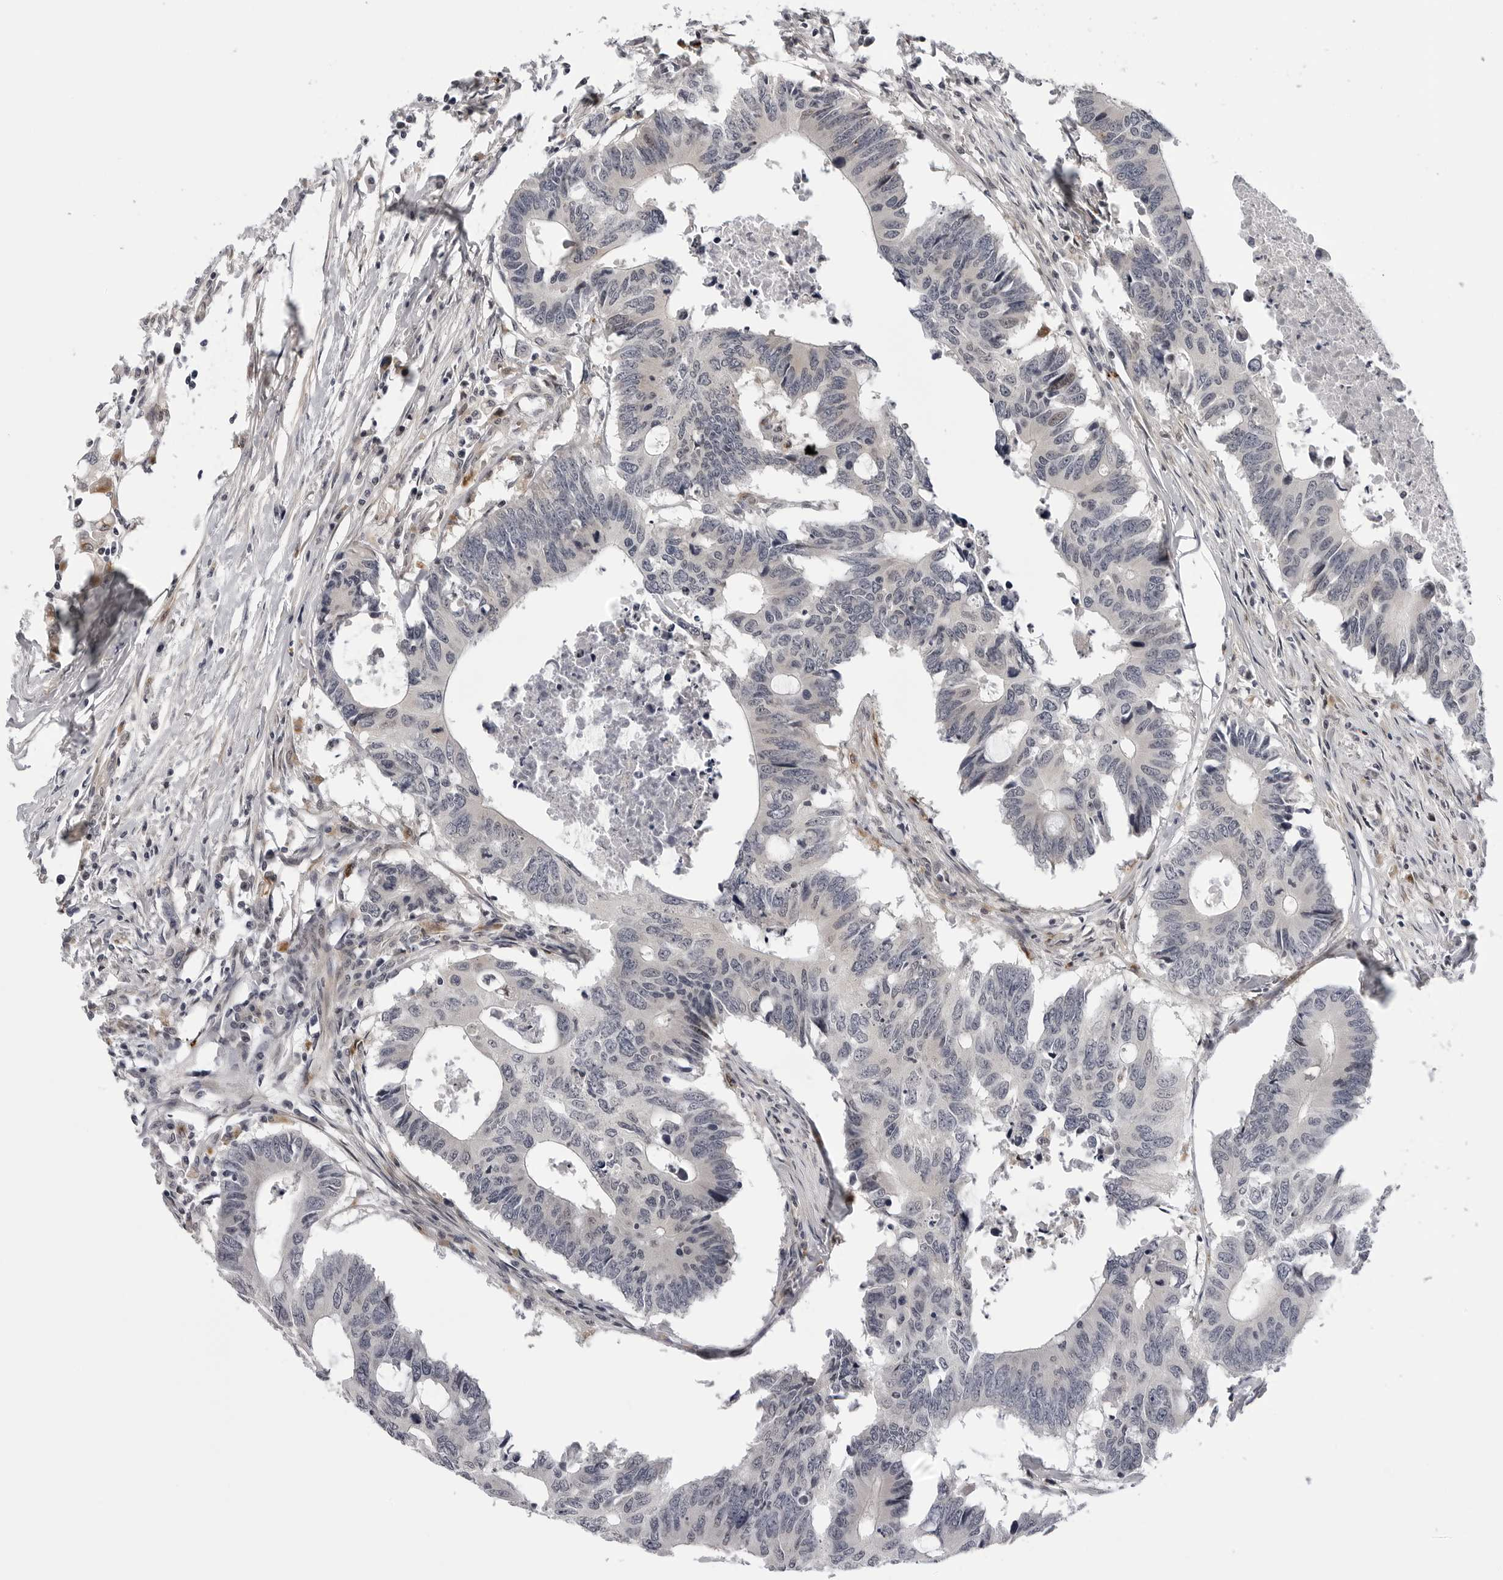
{"staining": {"intensity": "negative", "quantity": "none", "location": "none"}, "tissue": "colorectal cancer", "cell_type": "Tumor cells", "image_type": "cancer", "snomed": [{"axis": "morphology", "description": "Adenocarcinoma, NOS"}, {"axis": "topography", "description": "Colon"}], "caption": "Tumor cells are negative for brown protein staining in colorectal cancer (adenocarcinoma). The staining is performed using DAB (3,3'-diaminobenzidine) brown chromogen with nuclei counter-stained in using hematoxylin.", "gene": "KIAA1614", "patient": {"sex": "male", "age": 71}}